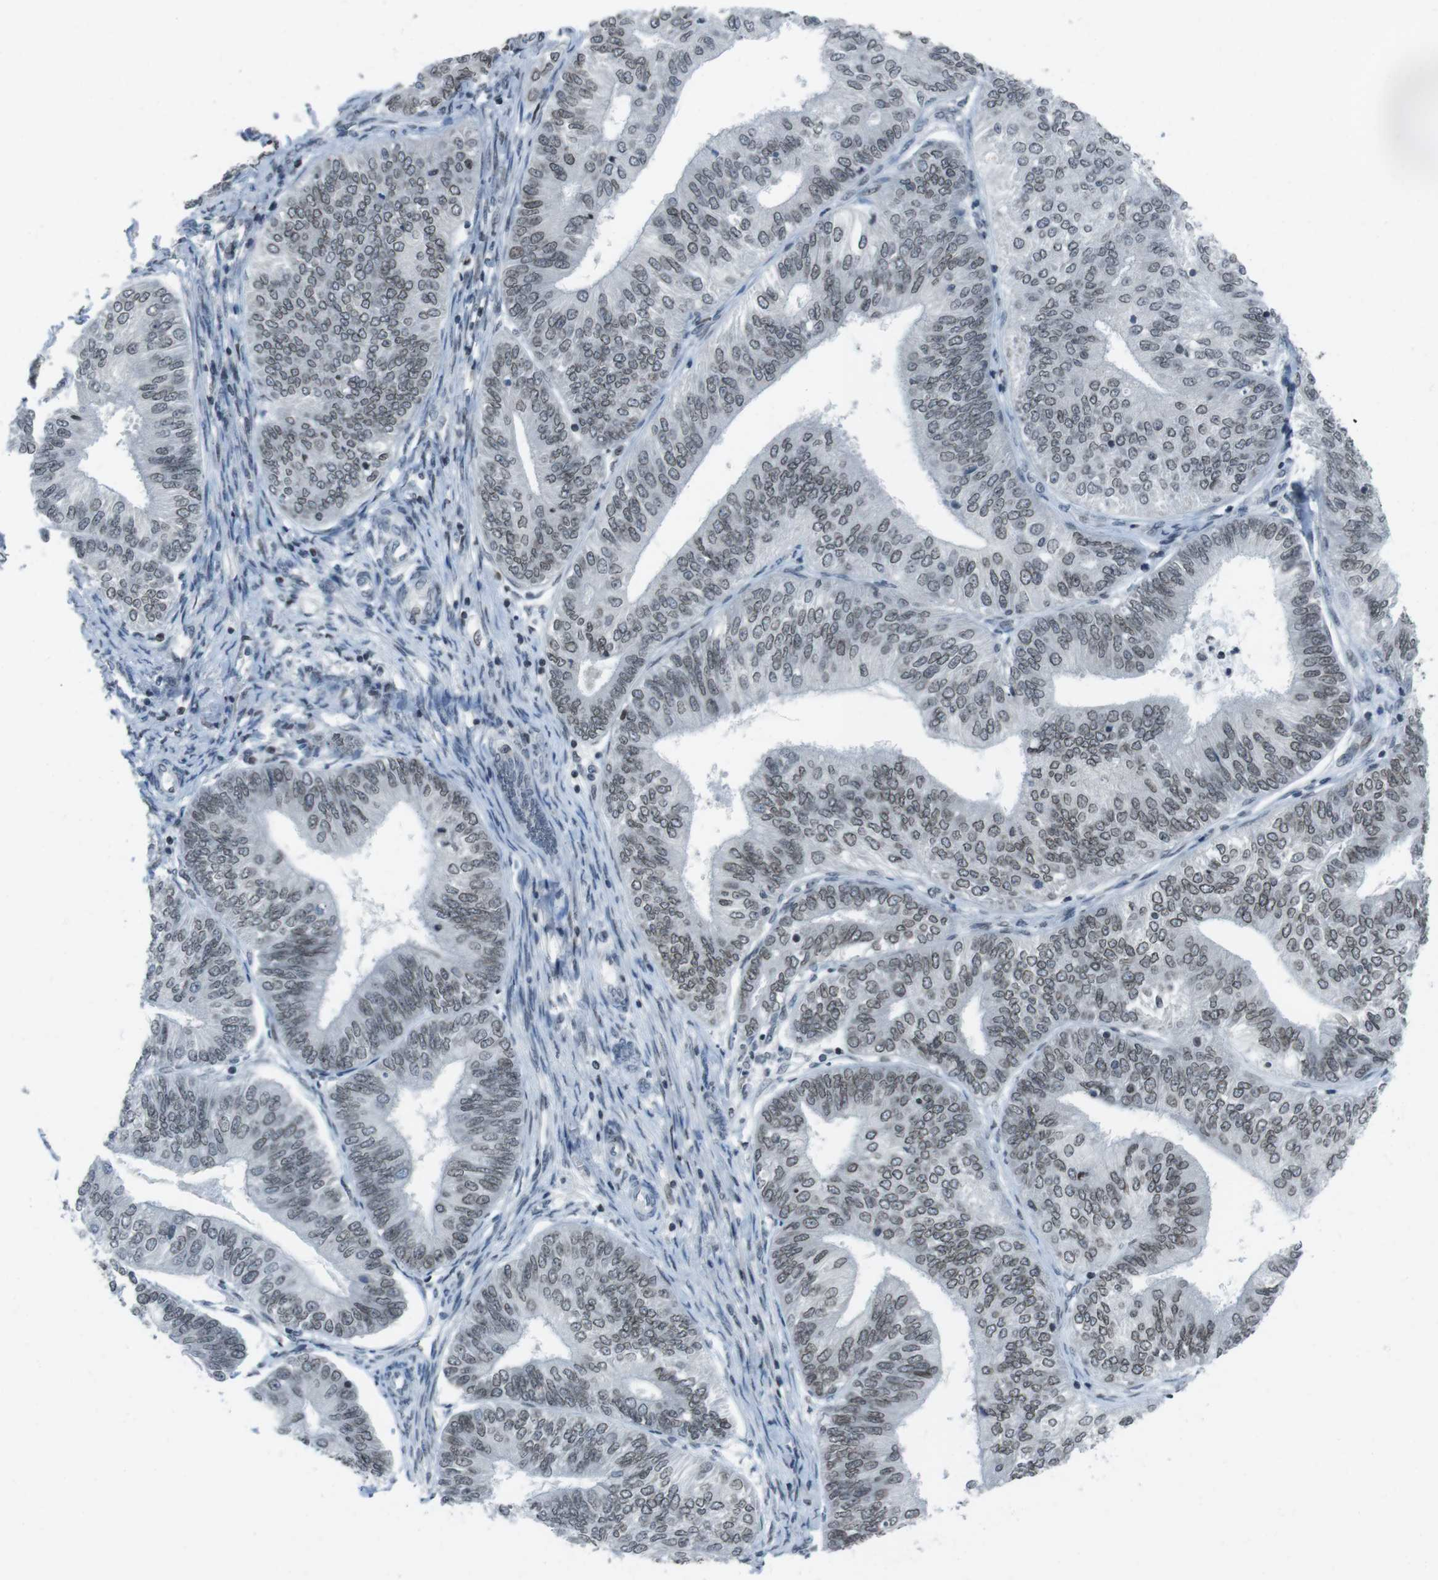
{"staining": {"intensity": "moderate", "quantity": ">75%", "location": "cytoplasmic/membranous,nuclear"}, "tissue": "endometrial cancer", "cell_type": "Tumor cells", "image_type": "cancer", "snomed": [{"axis": "morphology", "description": "Adenocarcinoma, NOS"}, {"axis": "topography", "description": "Endometrium"}], "caption": "Endometrial adenocarcinoma was stained to show a protein in brown. There is medium levels of moderate cytoplasmic/membranous and nuclear staining in approximately >75% of tumor cells.", "gene": "MAD1L1", "patient": {"sex": "female", "age": 58}}